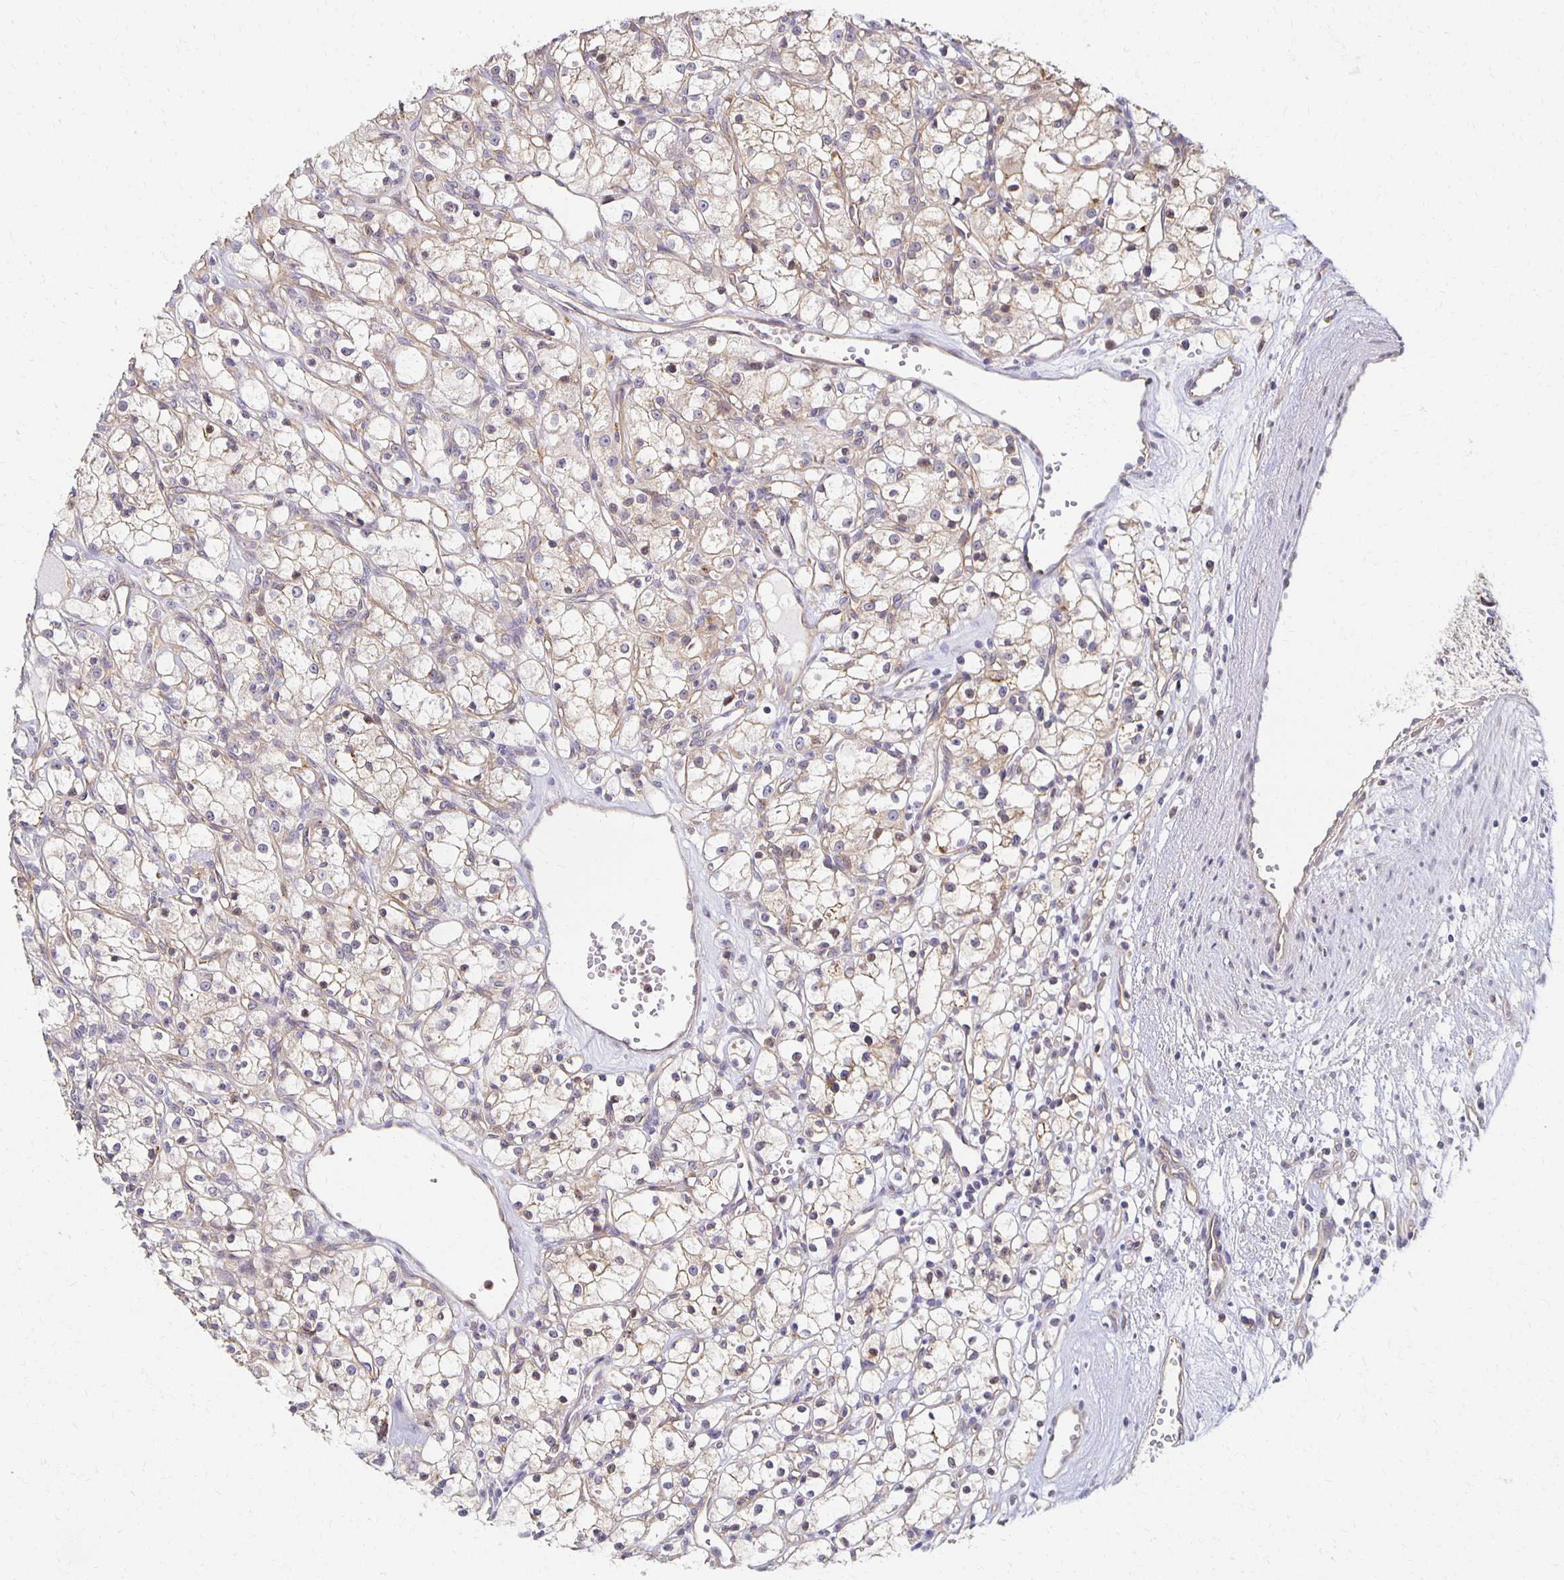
{"staining": {"intensity": "weak", "quantity": "25%-75%", "location": "cytoplasmic/membranous"}, "tissue": "renal cancer", "cell_type": "Tumor cells", "image_type": "cancer", "snomed": [{"axis": "morphology", "description": "Adenocarcinoma, NOS"}, {"axis": "topography", "description": "Kidney"}], "caption": "A low amount of weak cytoplasmic/membranous positivity is seen in approximately 25%-75% of tumor cells in renal cancer tissue. The protein is shown in brown color, while the nuclei are stained blue.", "gene": "SORL1", "patient": {"sex": "female", "age": 59}}